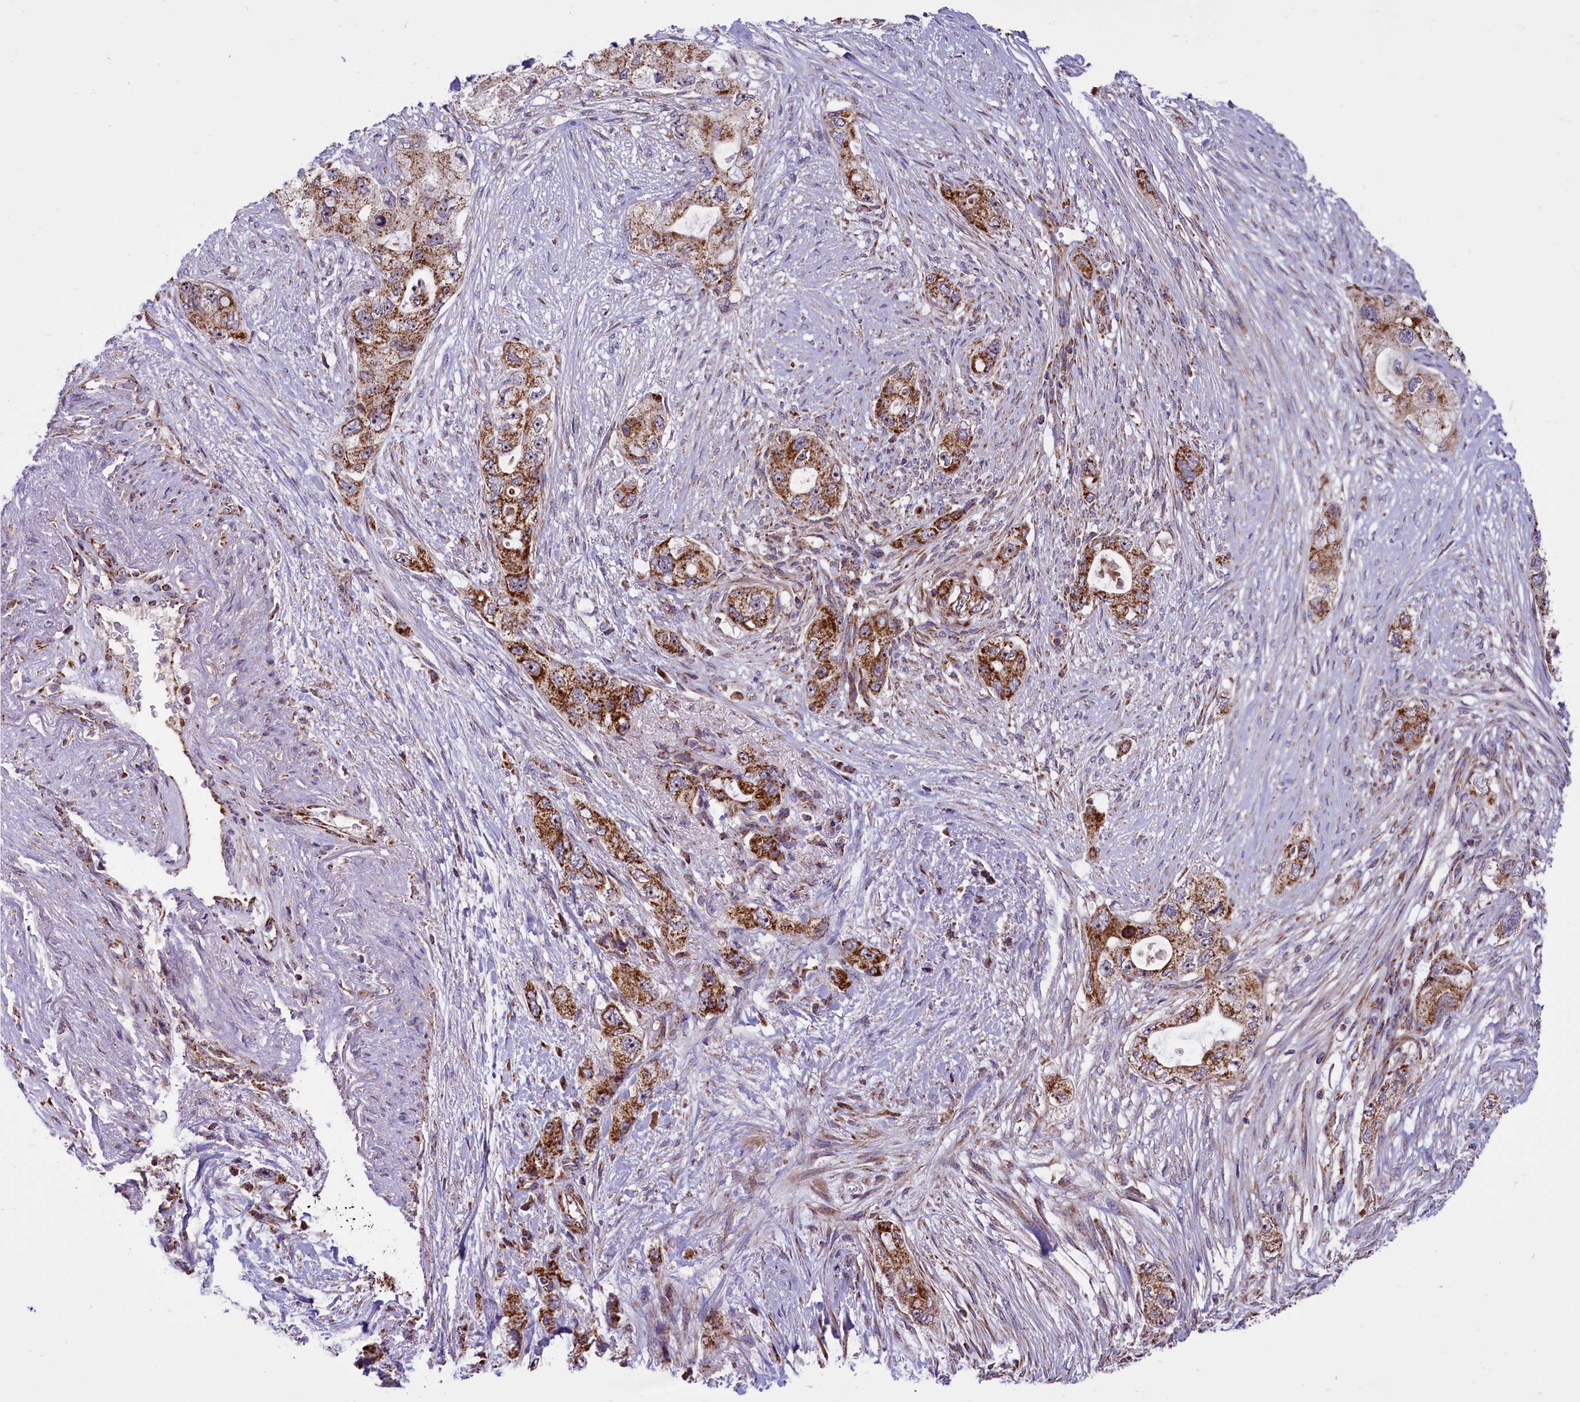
{"staining": {"intensity": "strong", "quantity": ">75%", "location": "cytoplasmic/membranous"}, "tissue": "pancreatic cancer", "cell_type": "Tumor cells", "image_type": "cancer", "snomed": [{"axis": "morphology", "description": "Adenocarcinoma, NOS"}, {"axis": "topography", "description": "Pancreas"}], "caption": "The photomicrograph reveals staining of pancreatic adenocarcinoma, revealing strong cytoplasmic/membranous protein positivity (brown color) within tumor cells.", "gene": "GLRX5", "patient": {"sex": "female", "age": 73}}